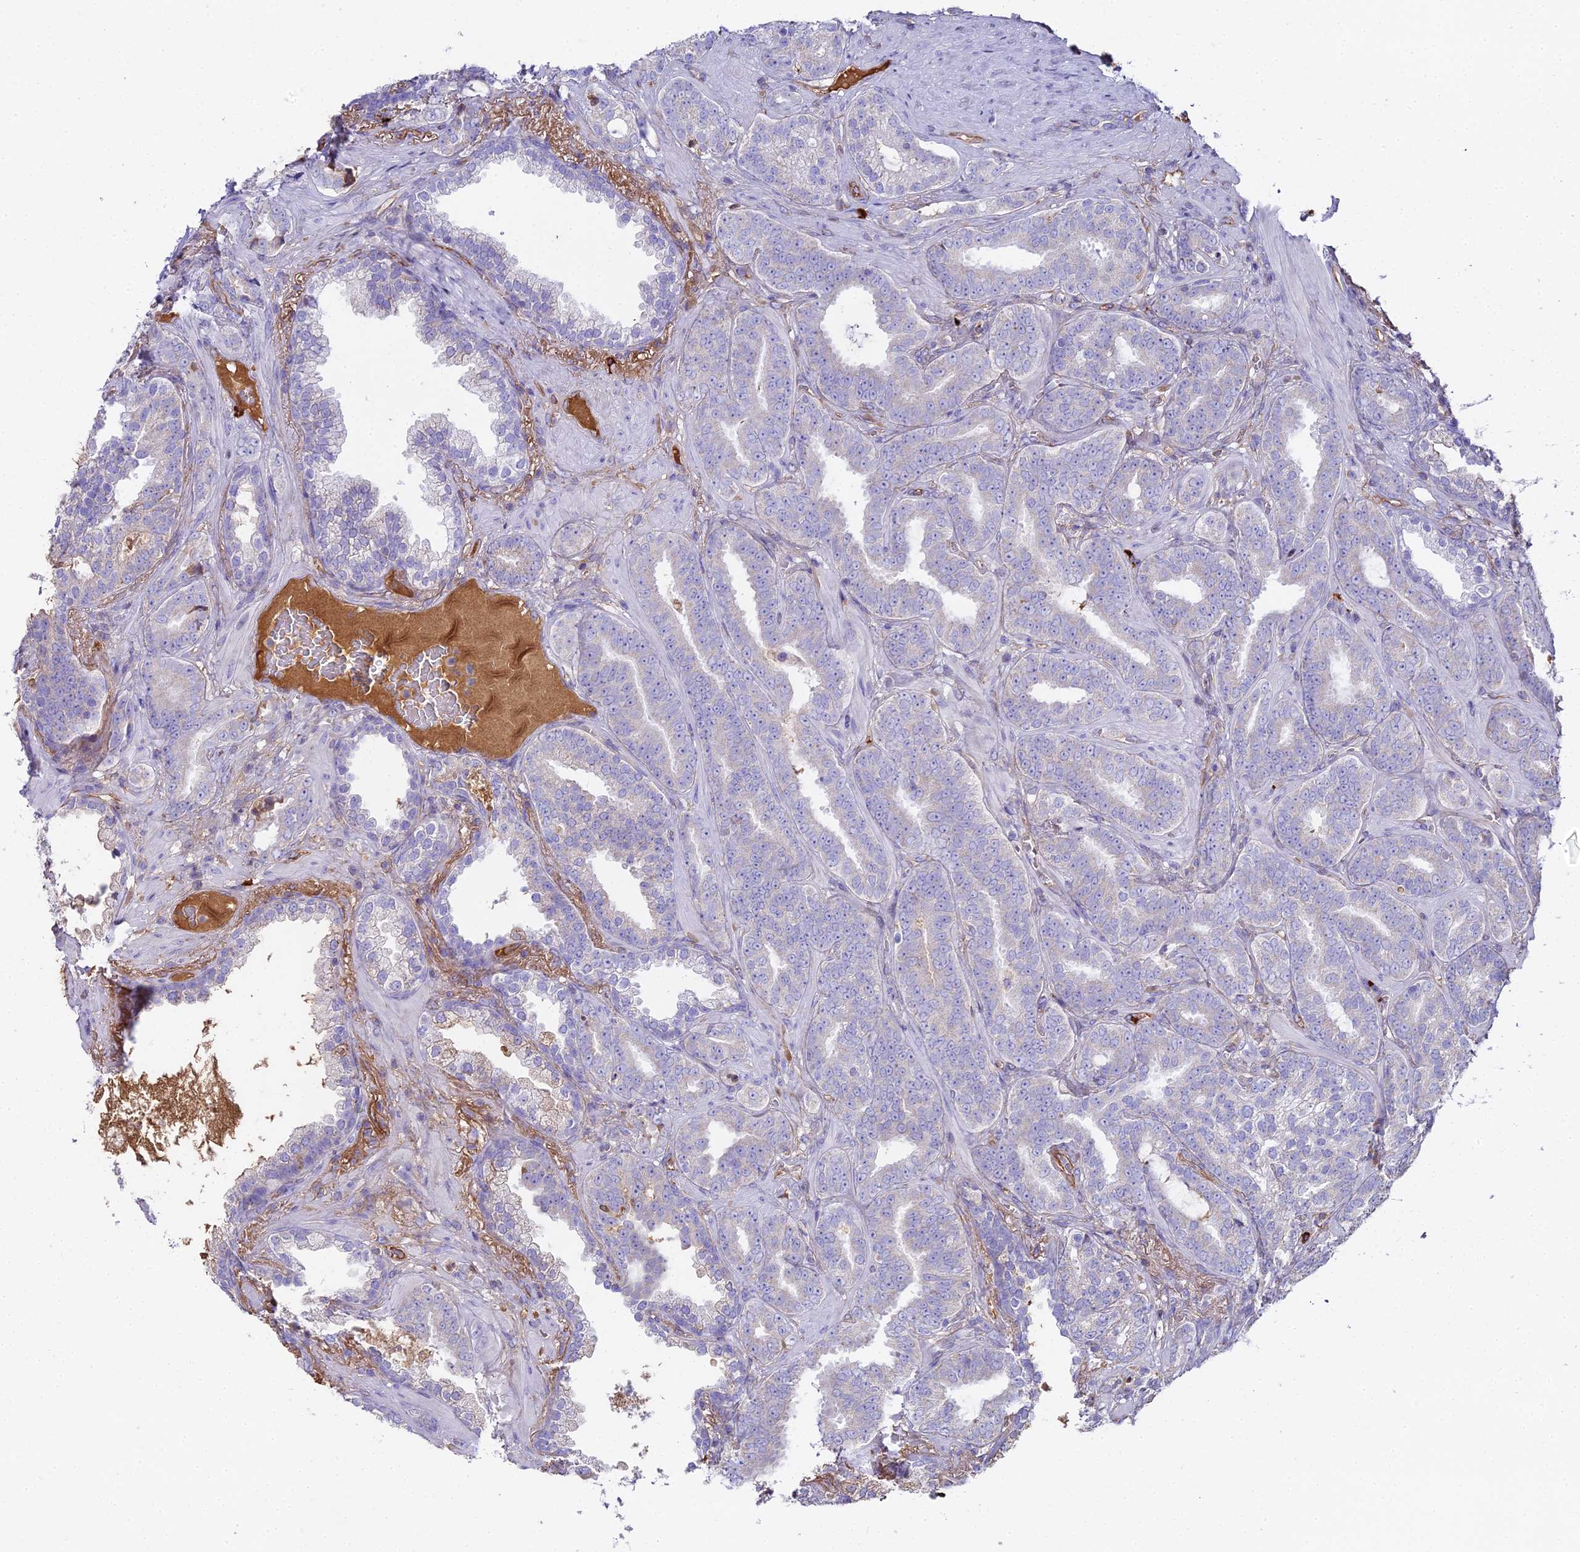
{"staining": {"intensity": "negative", "quantity": "none", "location": "none"}, "tissue": "prostate cancer", "cell_type": "Tumor cells", "image_type": "cancer", "snomed": [{"axis": "morphology", "description": "Adenocarcinoma, High grade"}, {"axis": "topography", "description": "Prostate and seminal vesicle, NOS"}], "caption": "DAB immunohistochemical staining of human prostate high-grade adenocarcinoma demonstrates no significant staining in tumor cells. The staining was performed using DAB (3,3'-diaminobenzidine) to visualize the protein expression in brown, while the nuclei were stained in blue with hematoxylin (Magnification: 20x).", "gene": "BEX4", "patient": {"sex": "male", "age": 67}}